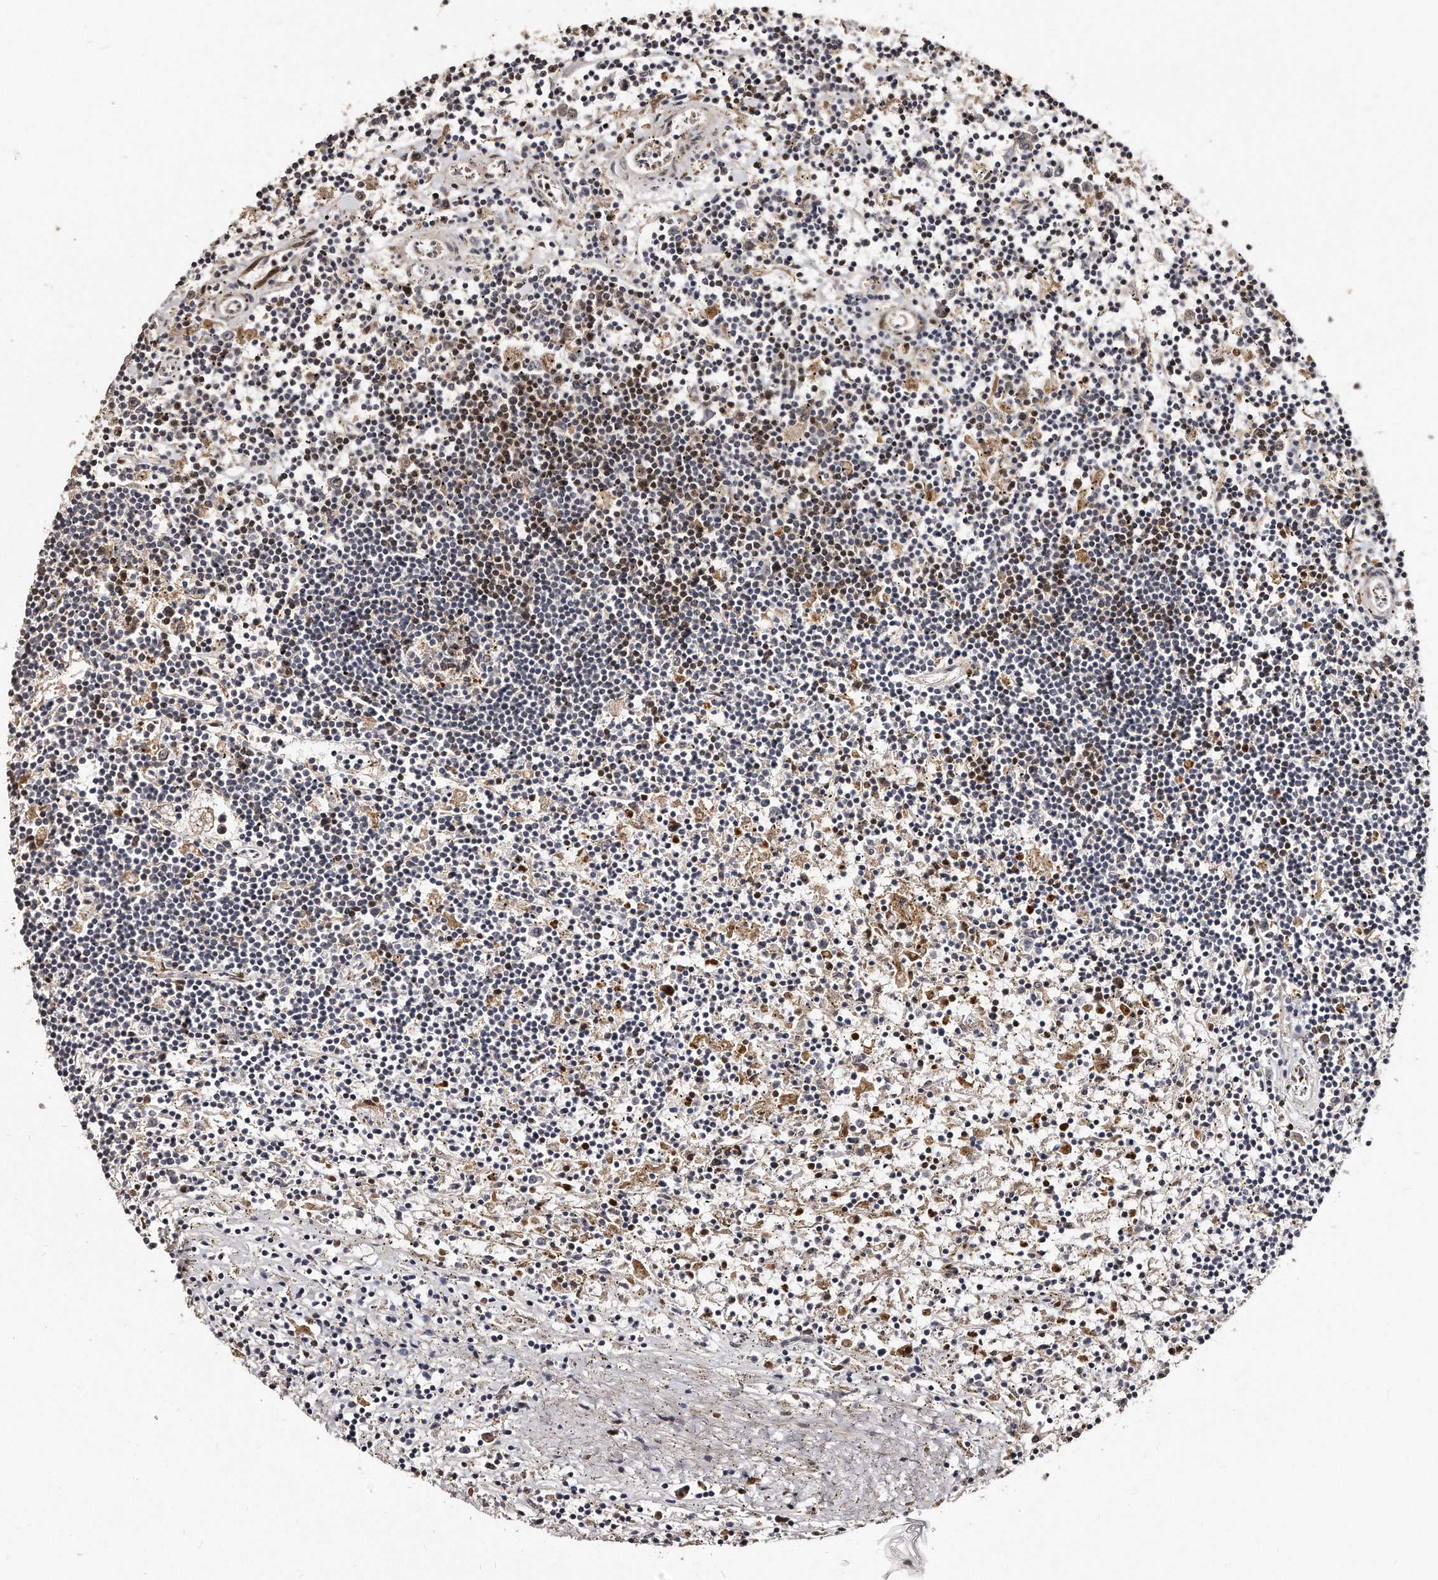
{"staining": {"intensity": "negative", "quantity": "none", "location": "none"}, "tissue": "lymphoma", "cell_type": "Tumor cells", "image_type": "cancer", "snomed": [{"axis": "morphology", "description": "Malignant lymphoma, non-Hodgkin's type, Low grade"}, {"axis": "topography", "description": "Spleen"}], "caption": "Tumor cells show no significant protein staining in lymphoma. Nuclei are stained in blue.", "gene": "TSHR", "patient": {"sex": "male", "age": 76}}